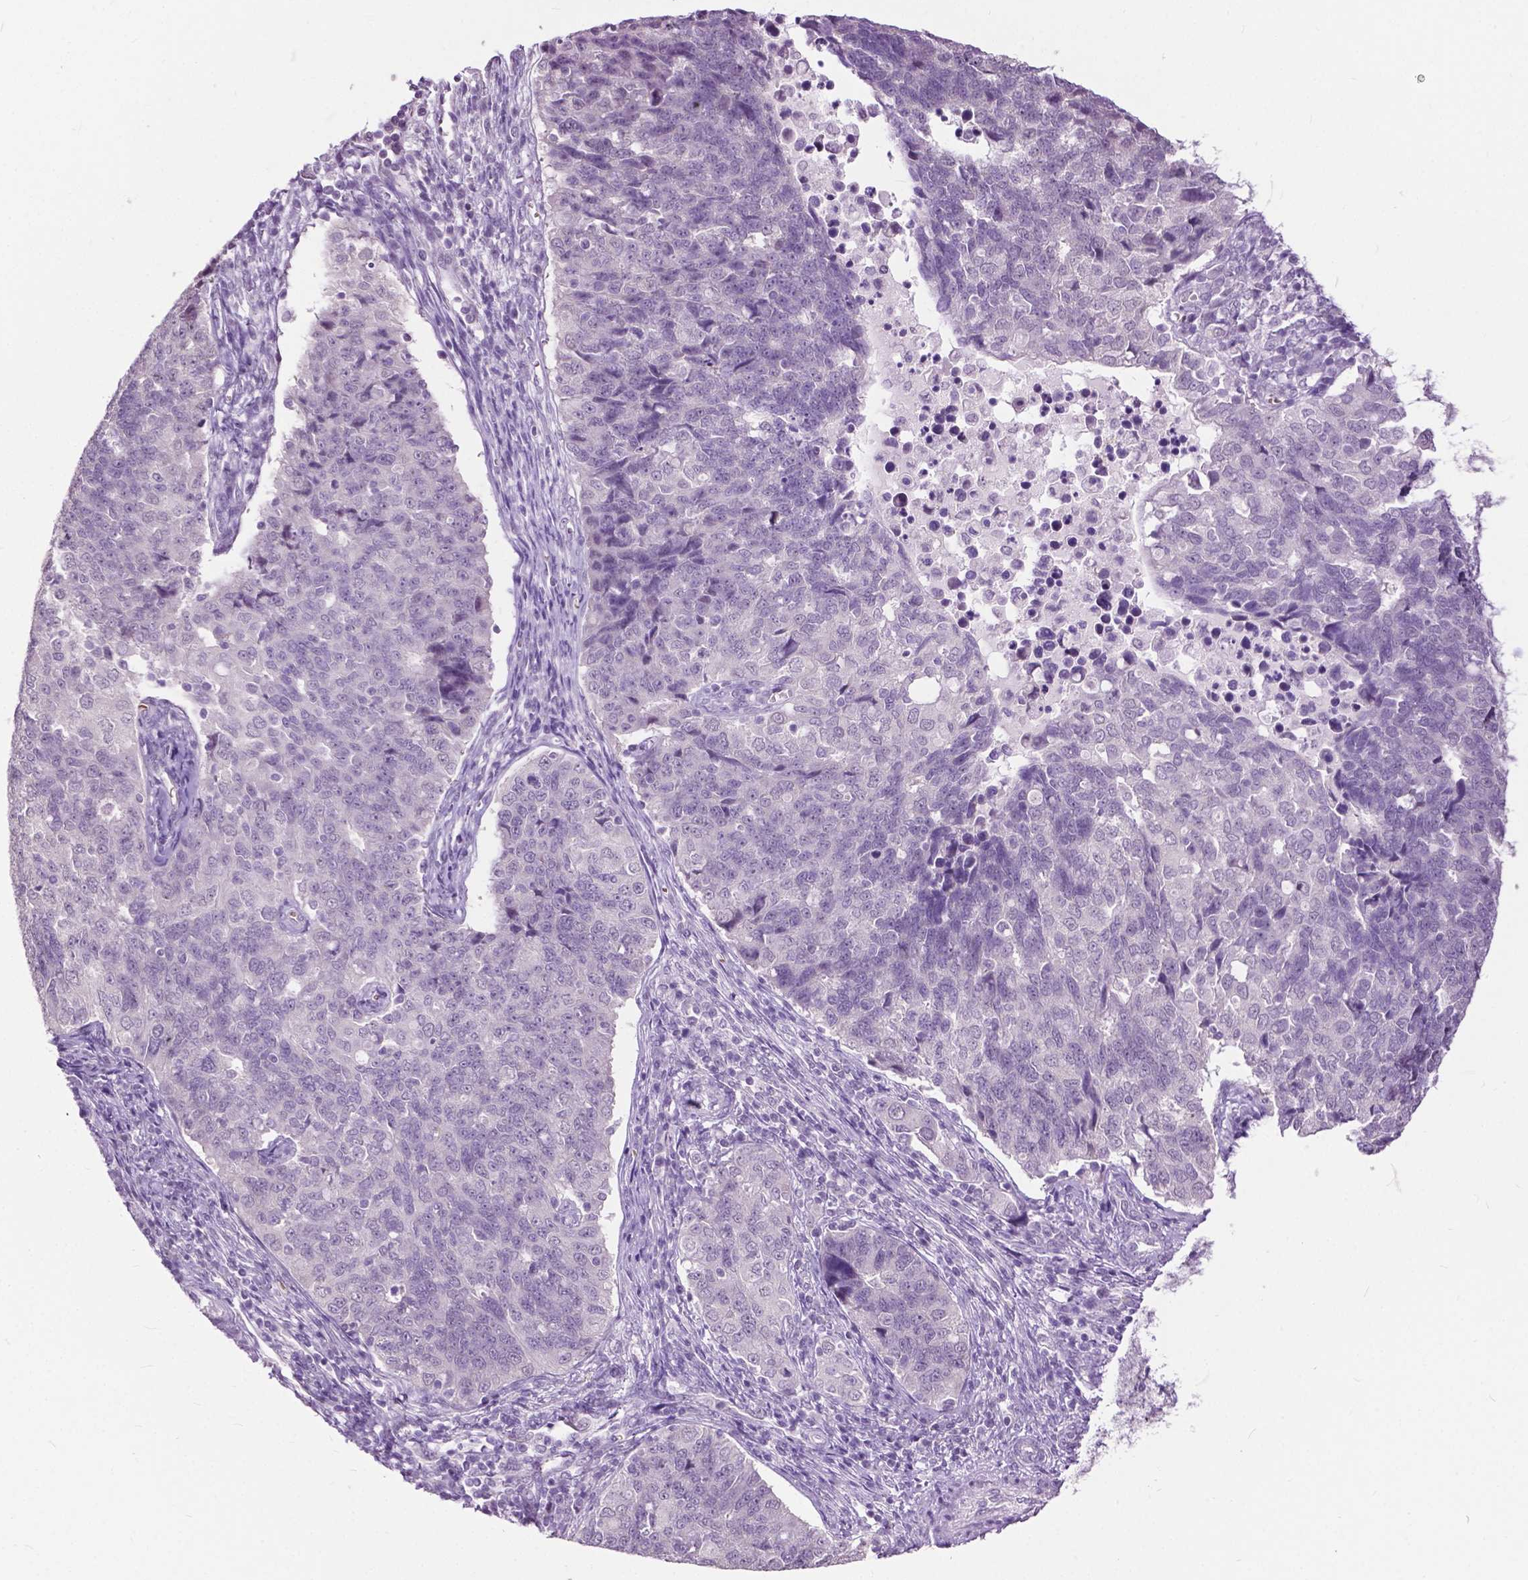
{"staining": {"intensity": "negative", "quantity": "none", "location": "none"}, "tissue": "endometrial cancer", "cell_type": "Tumor cells", "image_type": "cancer", "snomed": [{"axis": "morphology", "description": "Adenocarcinoma, NOS"}, {"axis": "topography", "description": "Endometrium"}], "caption": "Endometrial adenocarcinoma was stained to show a protein in brown. There is no significant staining in tumor cells.", "gene": "GPR37L1", "patient": {"sex": "female", "age": 43}}